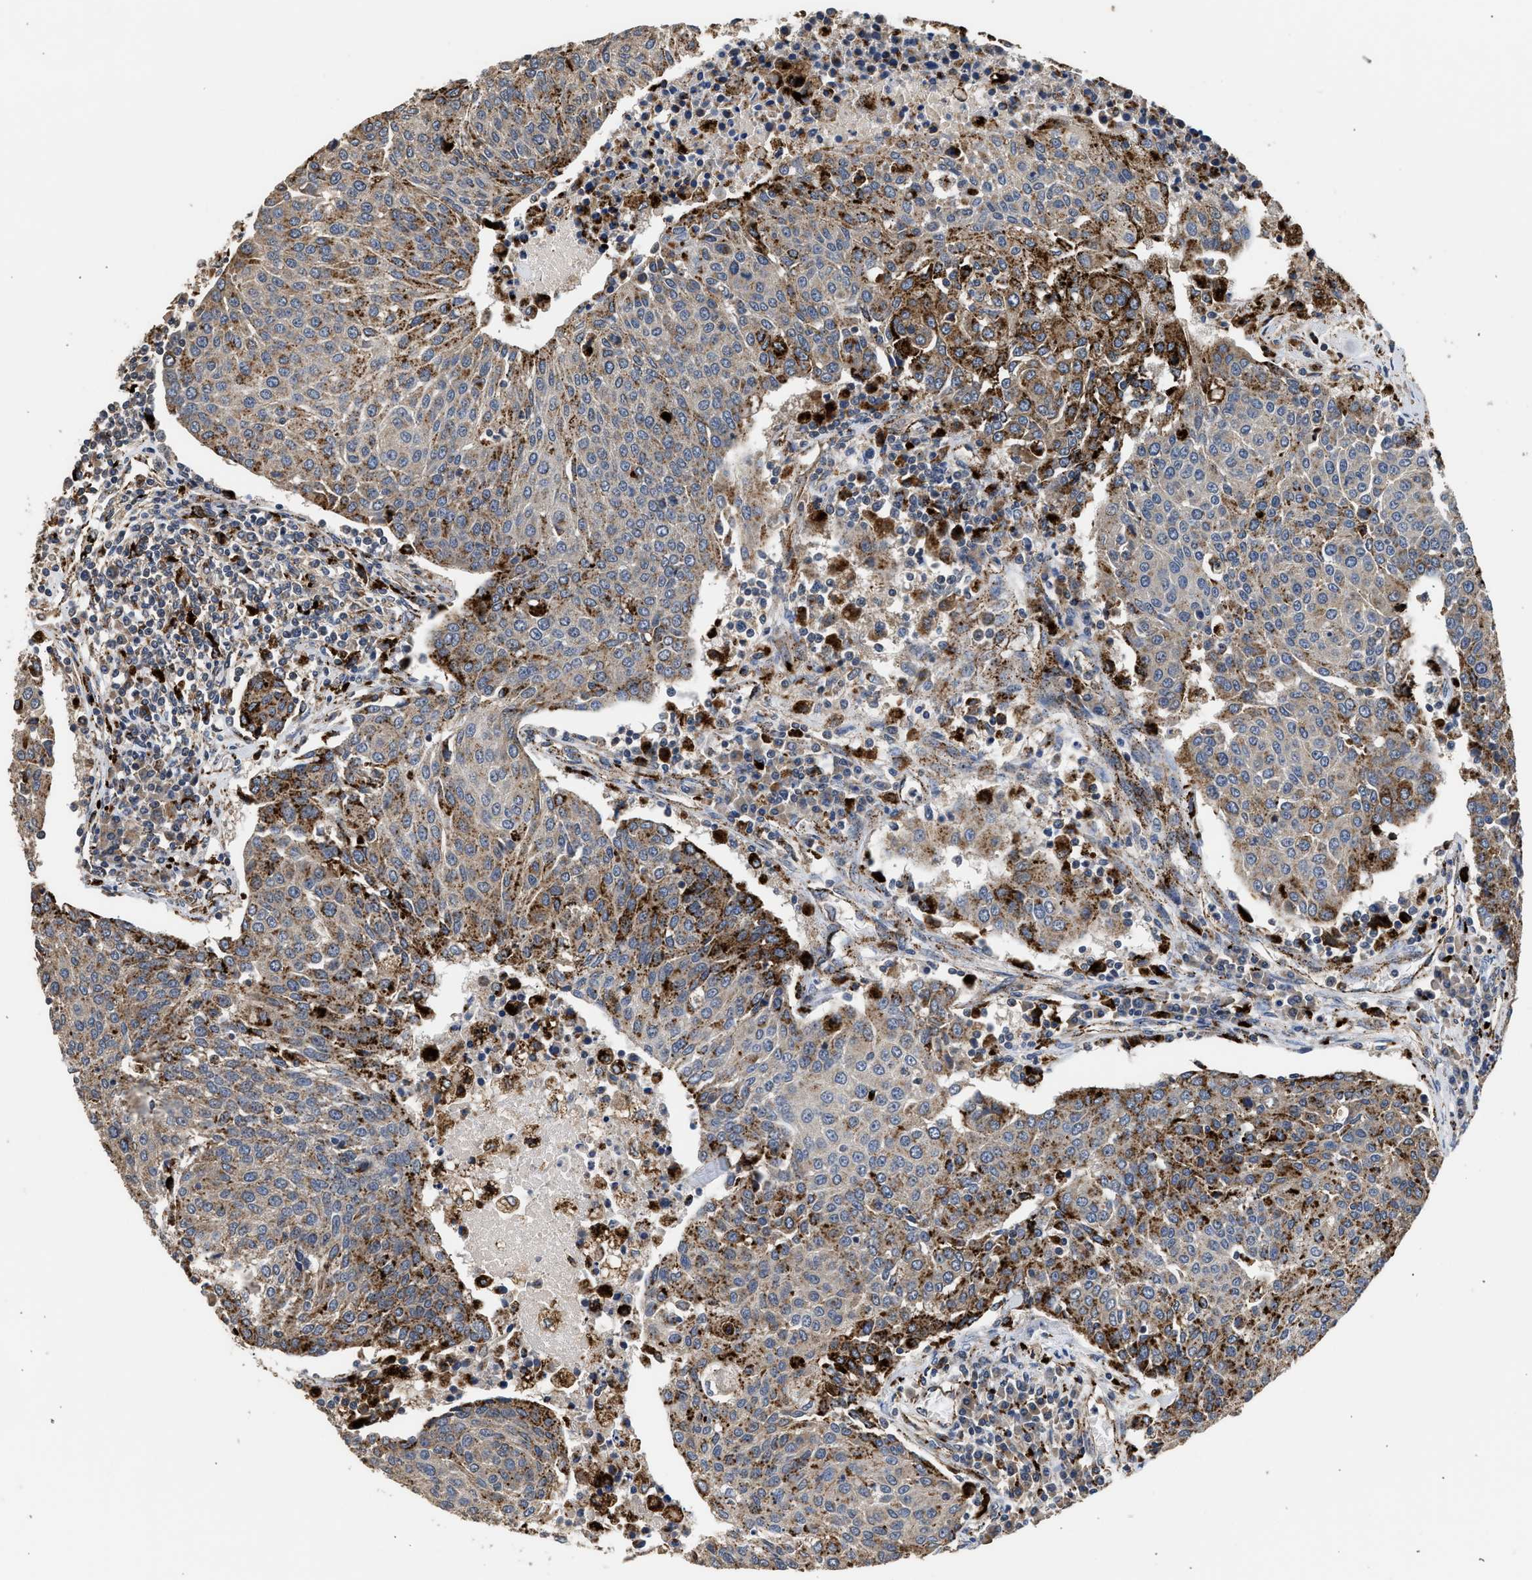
{"staining": {"intensity": "moderate", "quantity": ">75%", "location": "cytoplasmic/membranous"}, "tissue": "urothelial cancer", "cell_type": "Tumor cells", "image_type": "cancer", "snomed": [{"axis": "morphology", "description": "Urothelial carcinoma, High grade"}, {"axis": "topography", "description": "Urinary bladder"}], "caption": "Approximately >75% of tumor cells in urothelial cancer demonstrate moderate cytoplasmic/membranous protein positivity as visualized by brown immunohistochemical staining.", "gene": "CTSV", "patient": {"sex": "female", "age": 85}}